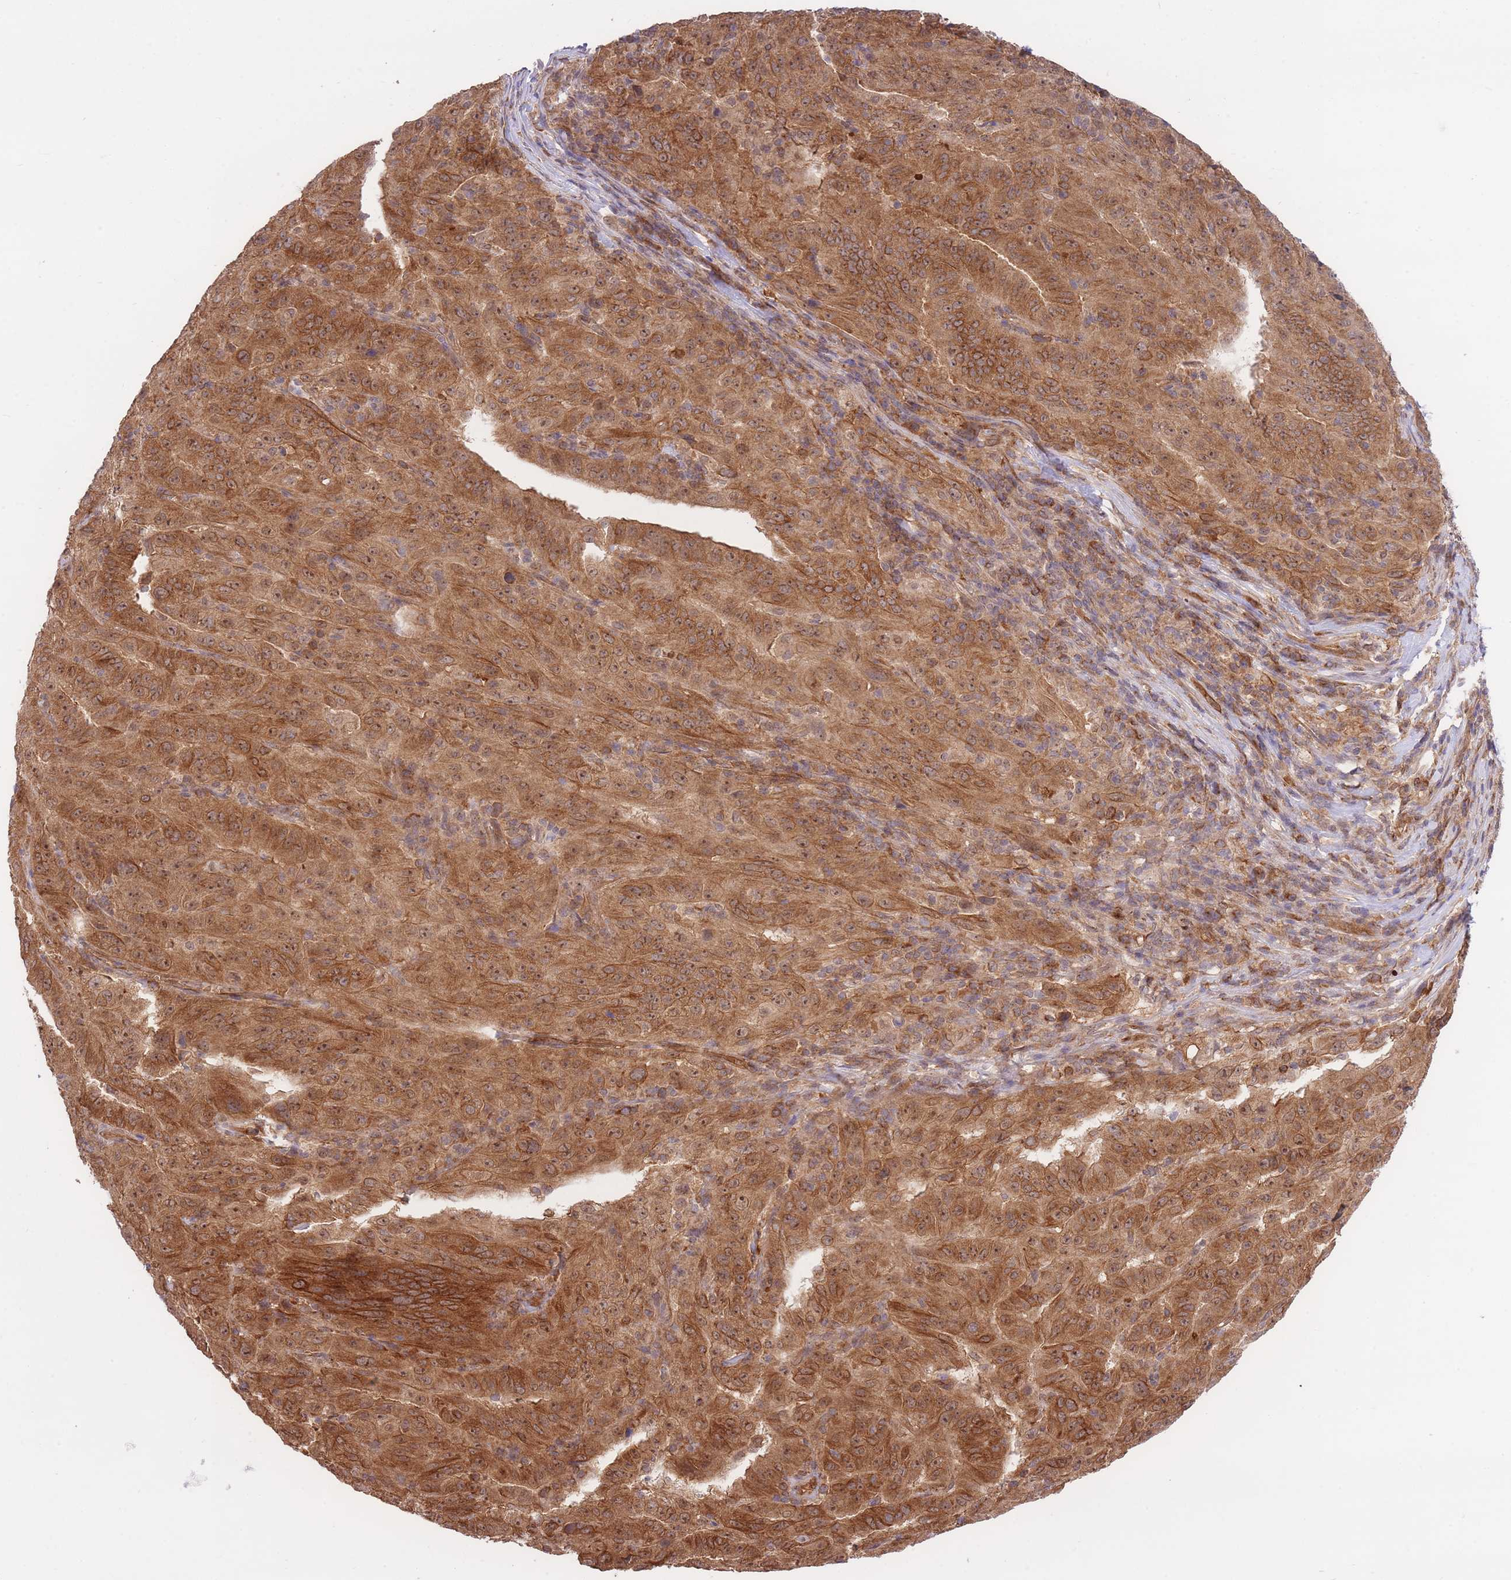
{"staining": {"intensity": "strong", "quantity": ">75%", "location": "cytoplasmic/membranous,nuclear"}, "tissue": "pancreatic cancer", "cell_type": "Tumor cells", "image_type": "cancer", "snomed": [{"axis": "morphology", "description": "Adenocarcinoma, NOS"}, {"axis": "topography", "description": "Pancreas"}], "caption": "Protein expression by immunohistochemistry (IHC) demonstrates strong cytoplasmic/membranous and nuclear positivity in approximately >75% of tumor cells in pancreatic cancer (adenocarcinoma). (DAB (3,3'-diaminobenzidine) IHC with brightfield microscopy, high magnification).", "gene": "EXOSC8", "patient": {"sex": "male", "age": 63}}